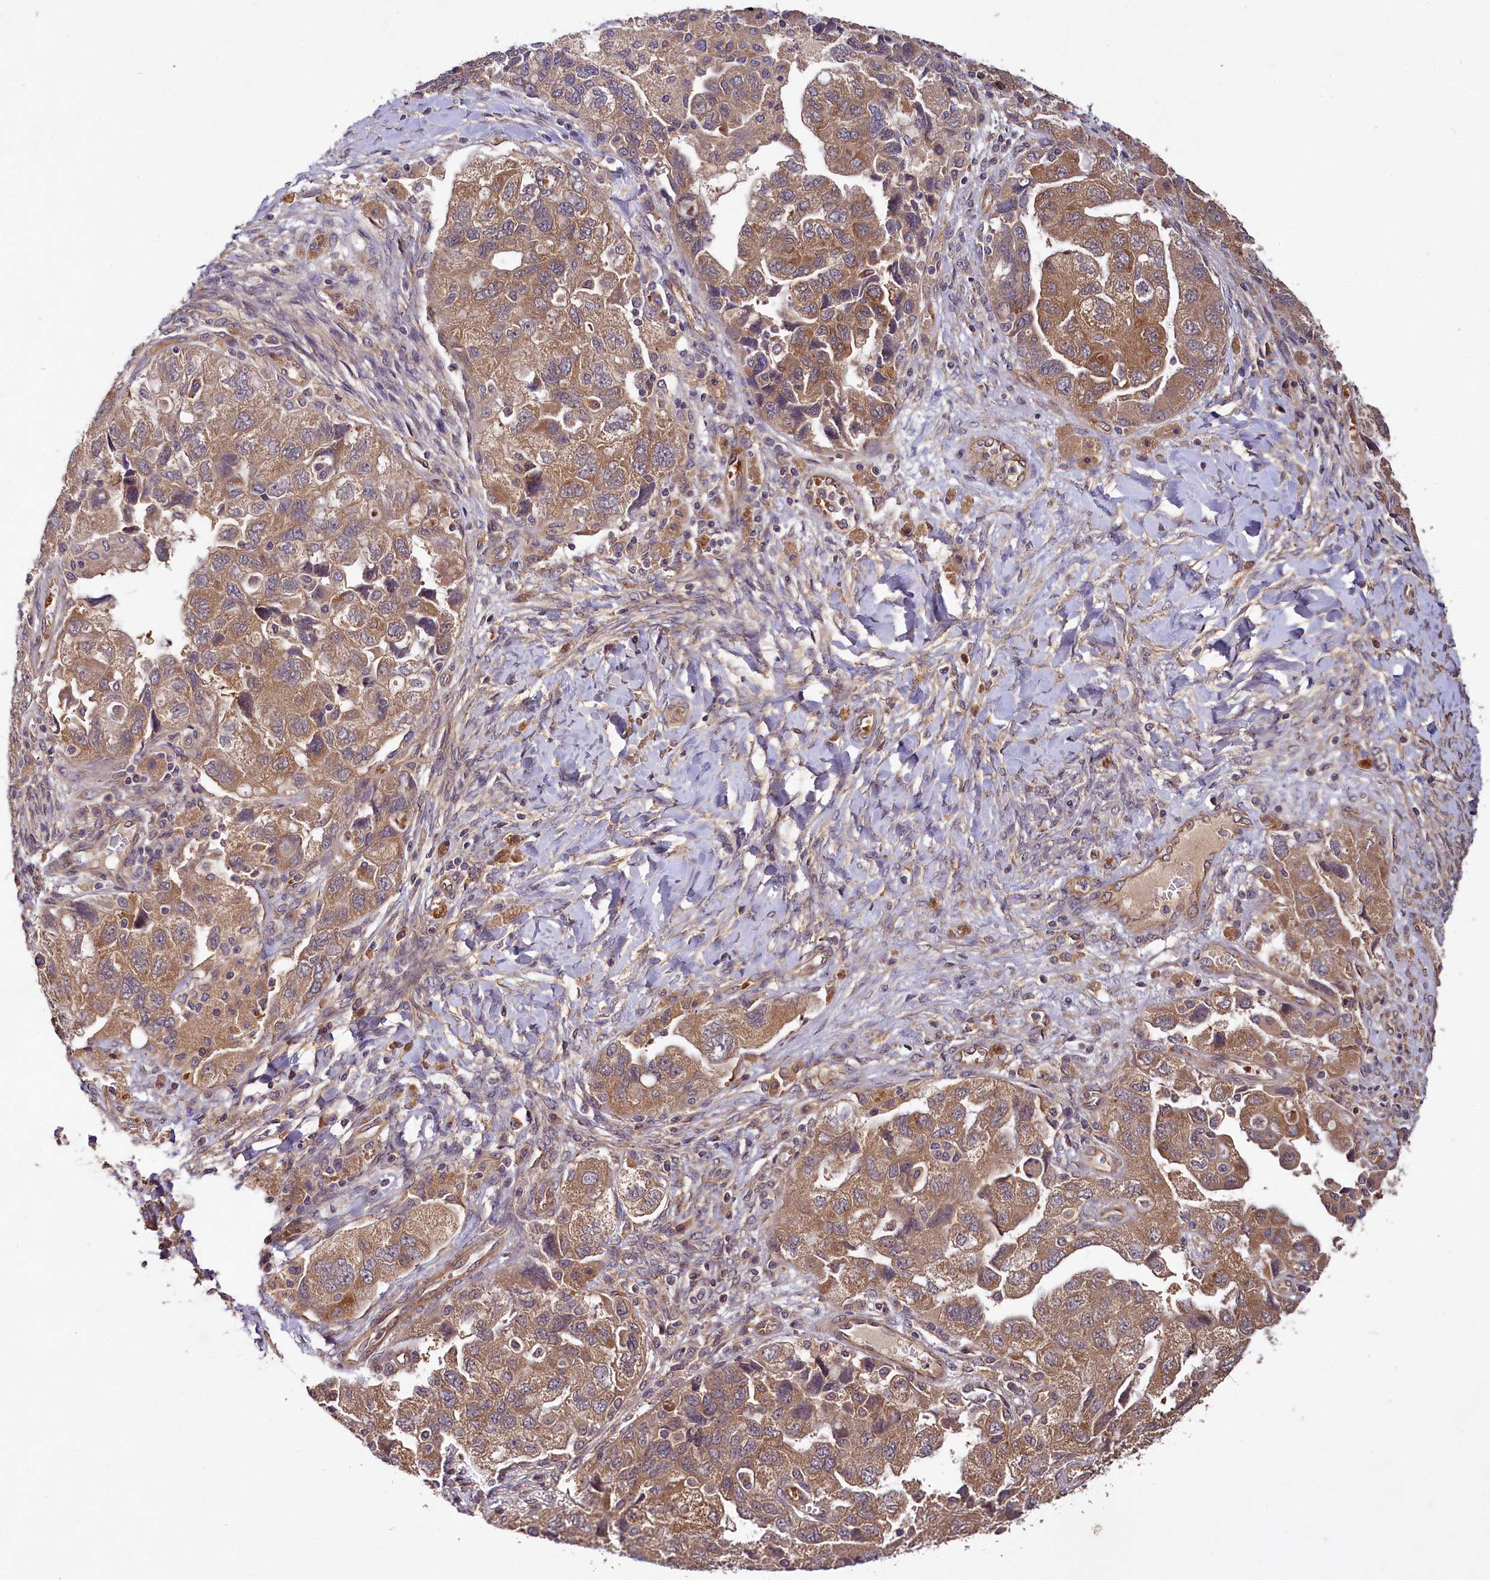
{"staining": {"intensity": "moderate", "quantity": ">75%", "location": "cytoplasmic/membranous"}, "tissue": "ovarian cancer", "cell_type": "Tumor cells", "image_type": "cancer", "snomed": [{"axis": "morphology", "description": "Carcinoma, NOS"}, {"axis": "morphology", "description": "Cystadenocarcinoma, serous, NOS"}, {"axis": "topography", "description": "Ovary"}], "caption": "High-power microscopy captured an immunohistochemistry photomicrograph of ovarian serous cystadenocarcinoma, revealing moderate cytoplasmic/membranous expression in approximately >75% of tumor cells.", "gene": "PKN2", "patient": {"sex": "female", "age": 69}}